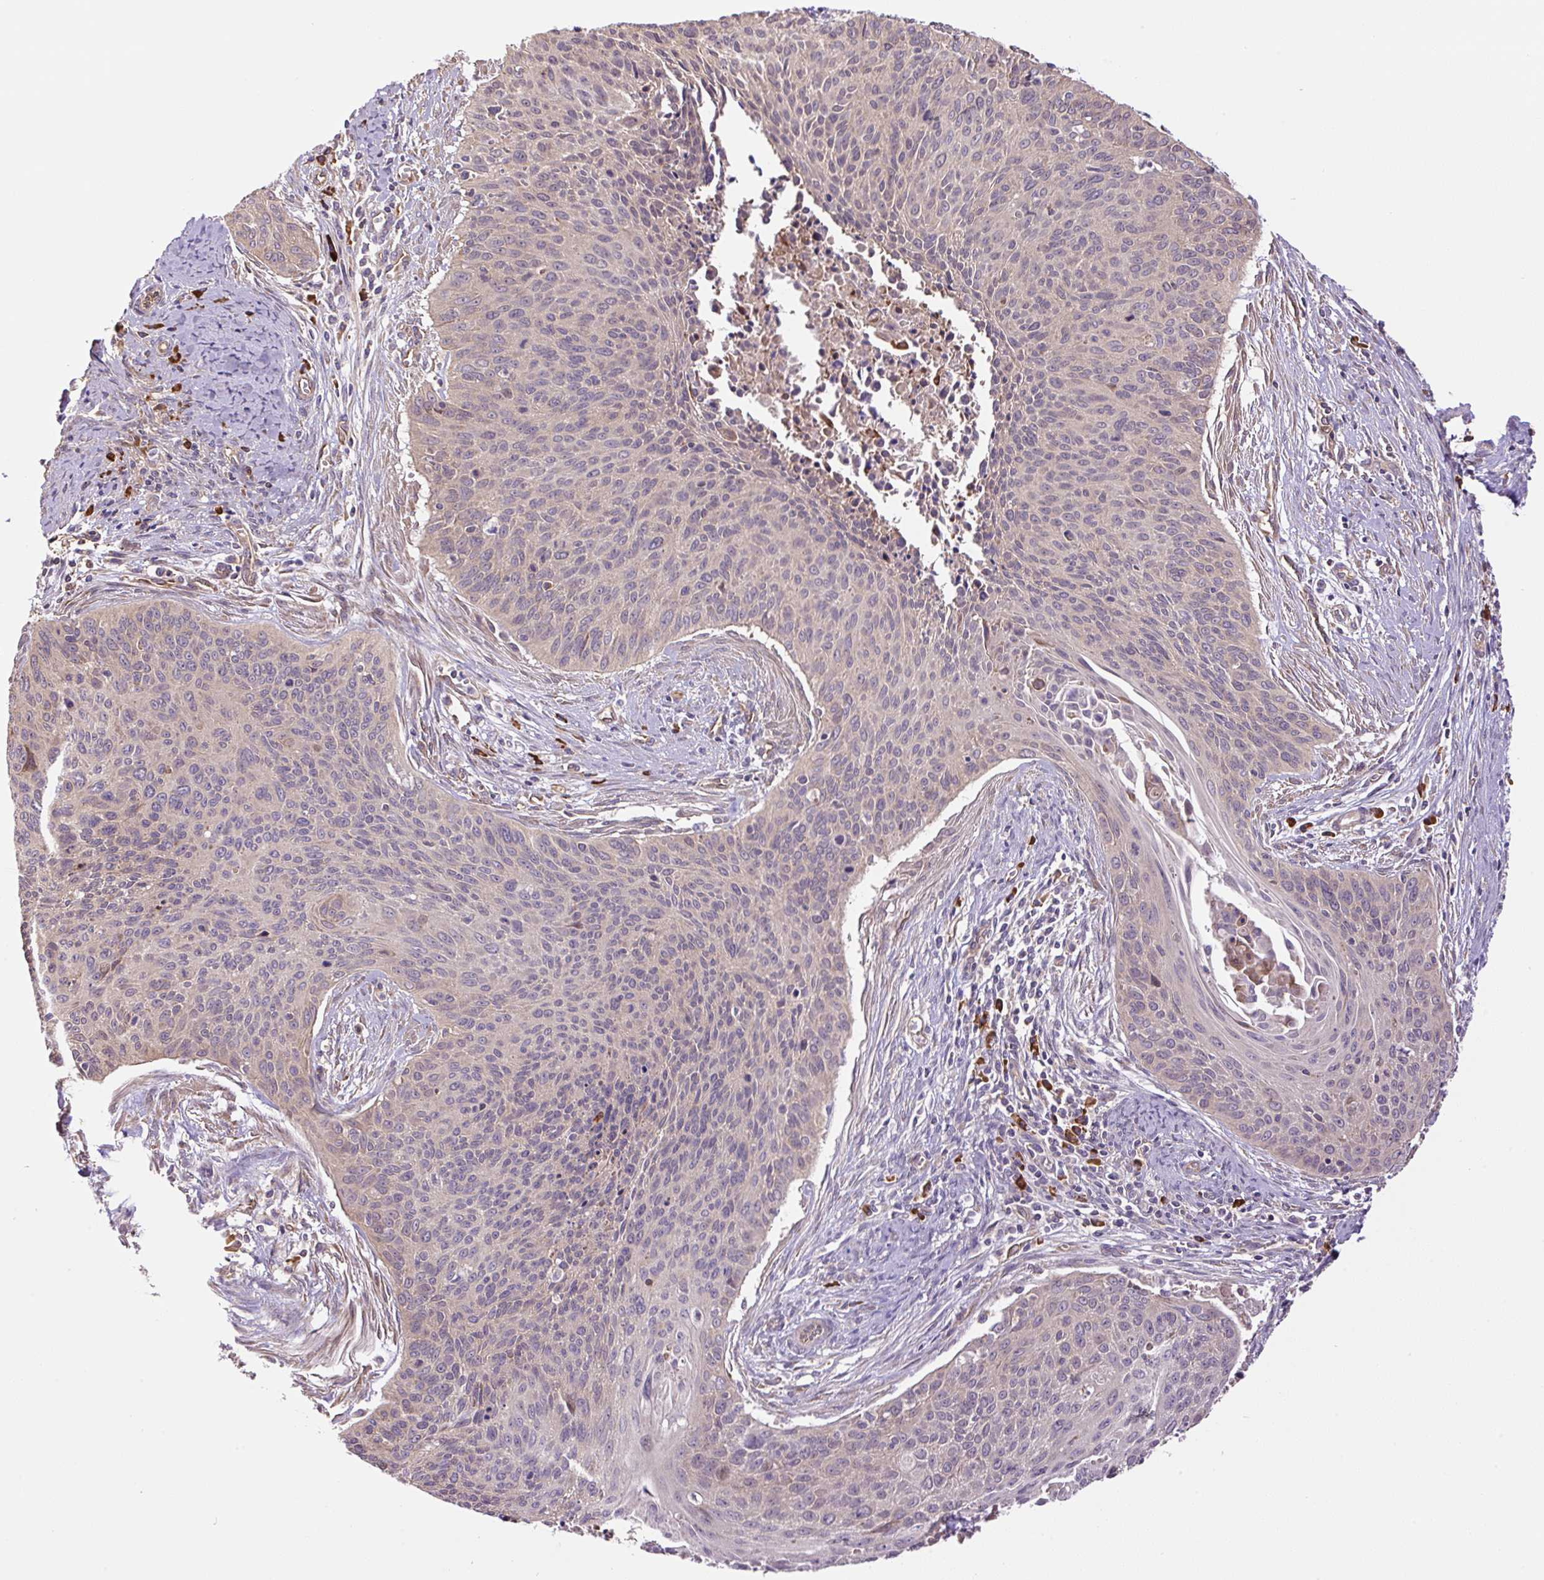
{"staining": {"intensity": "negative", "quantity": "none", "location": "none"}, "tissue": "cervical cancer", "cell_type": "Tumor cells", "image_type": "cancer", "snomed": [{"axis": "morphology", "description": "Squamous cell carcinoma, NOS"}, {"axis": "topography", "description": "Cervix"}], "caption": "There is no significant expression in tumor cells of cervical cancer. (Stains: DAB (3,3'-diaminobenzidine) IHC with hematoxylin counter stain, Microscopy: brightfield microscopy at high magnification).", "gene": "PPME1", "patient": {"sex": "female", "age": 55}}